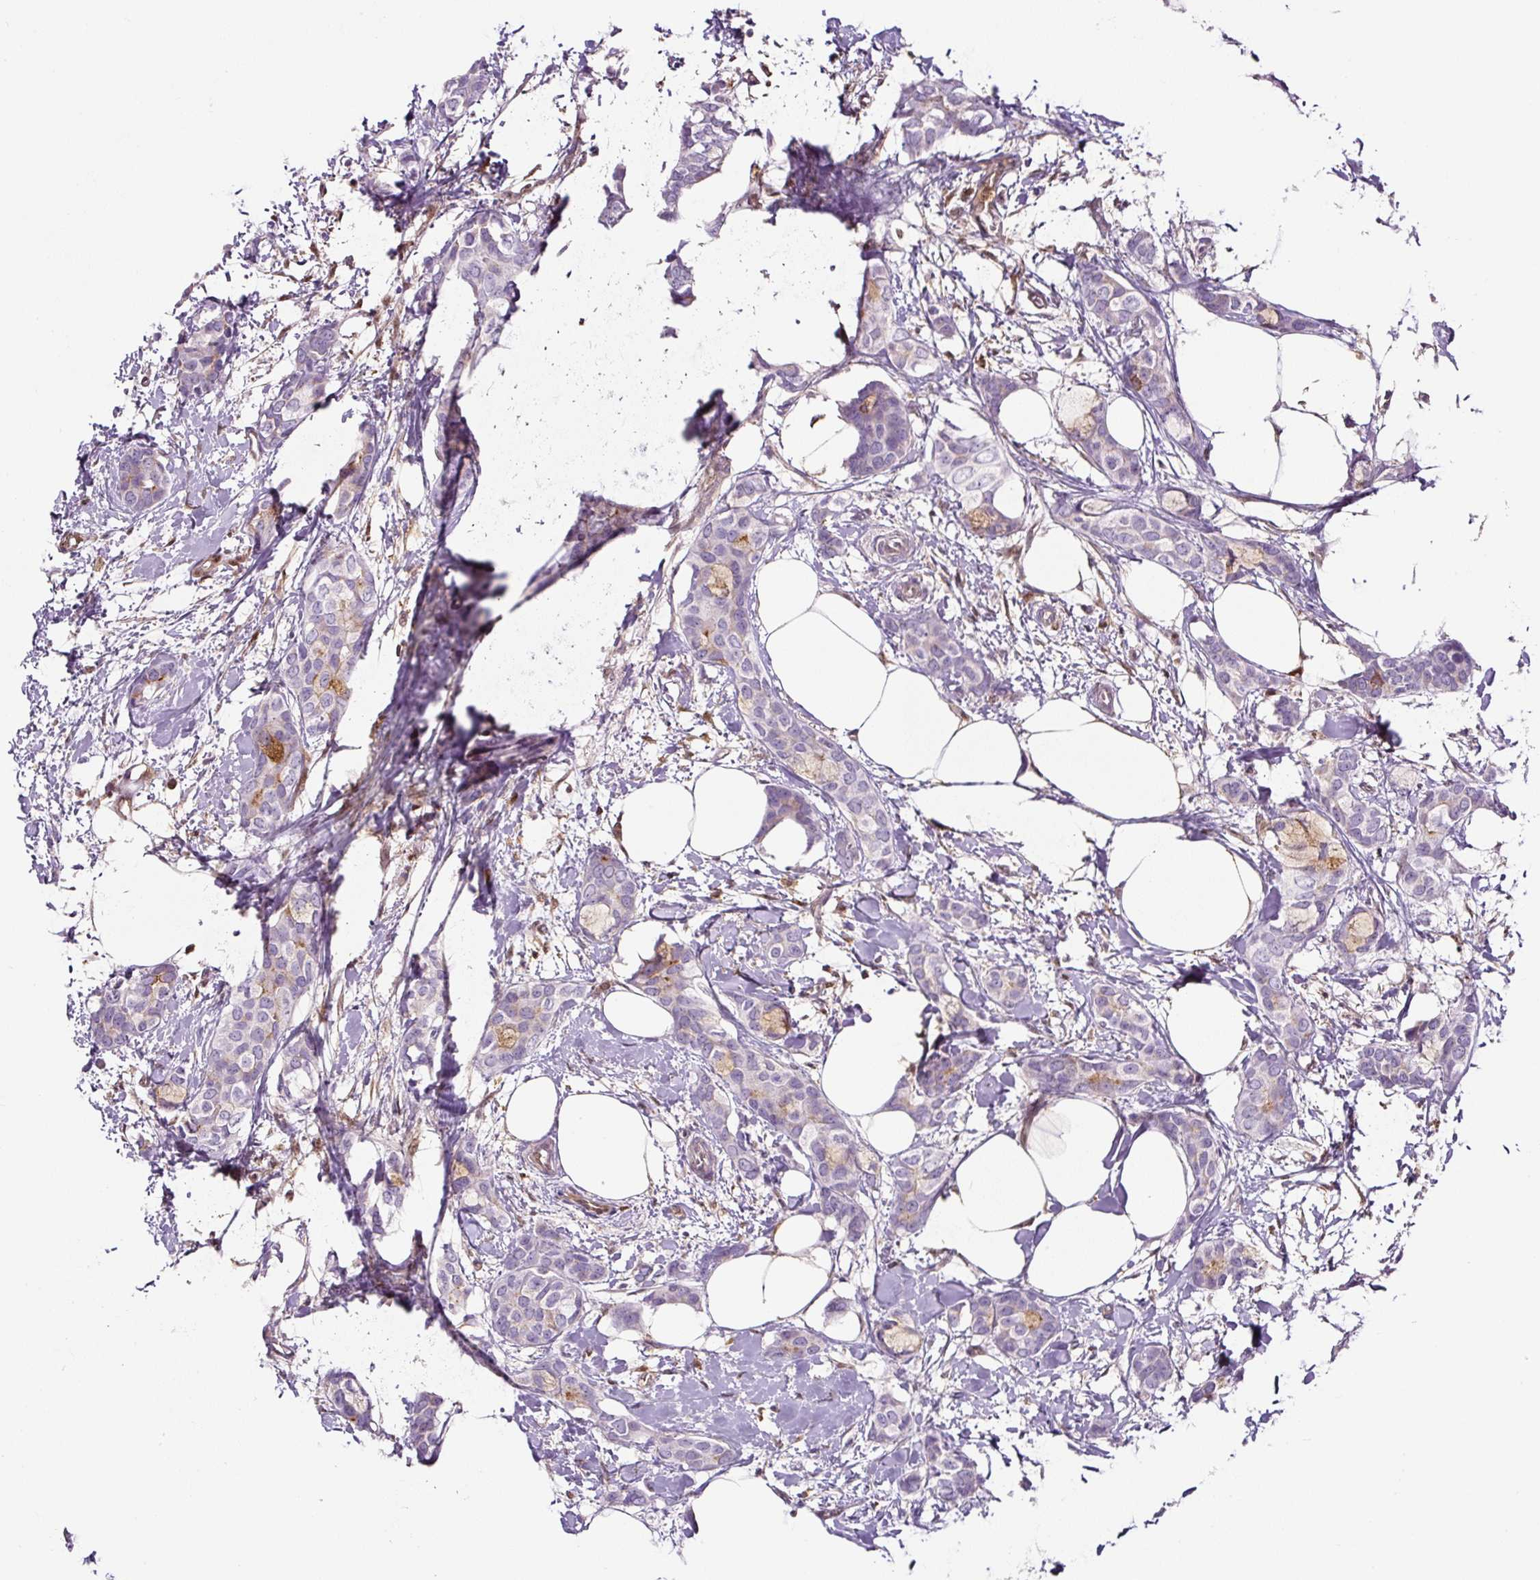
{"staining": {"intensity": "negative", "quantity": "none", "location": "none"}, "tissue": "breast cancer", "cell_type": "Tumor cells", "image_type": "cancer", "snomed": [{"axis": "morphology", "description": "Duct carcinoma"}, {"axis": "topography", "description": "Breast"}], "caption": "Tumor cells are negative for brown protein staining in breast cancer.", "gene": "ANXA1", "patient": {"sex": "female", "age": 73}}